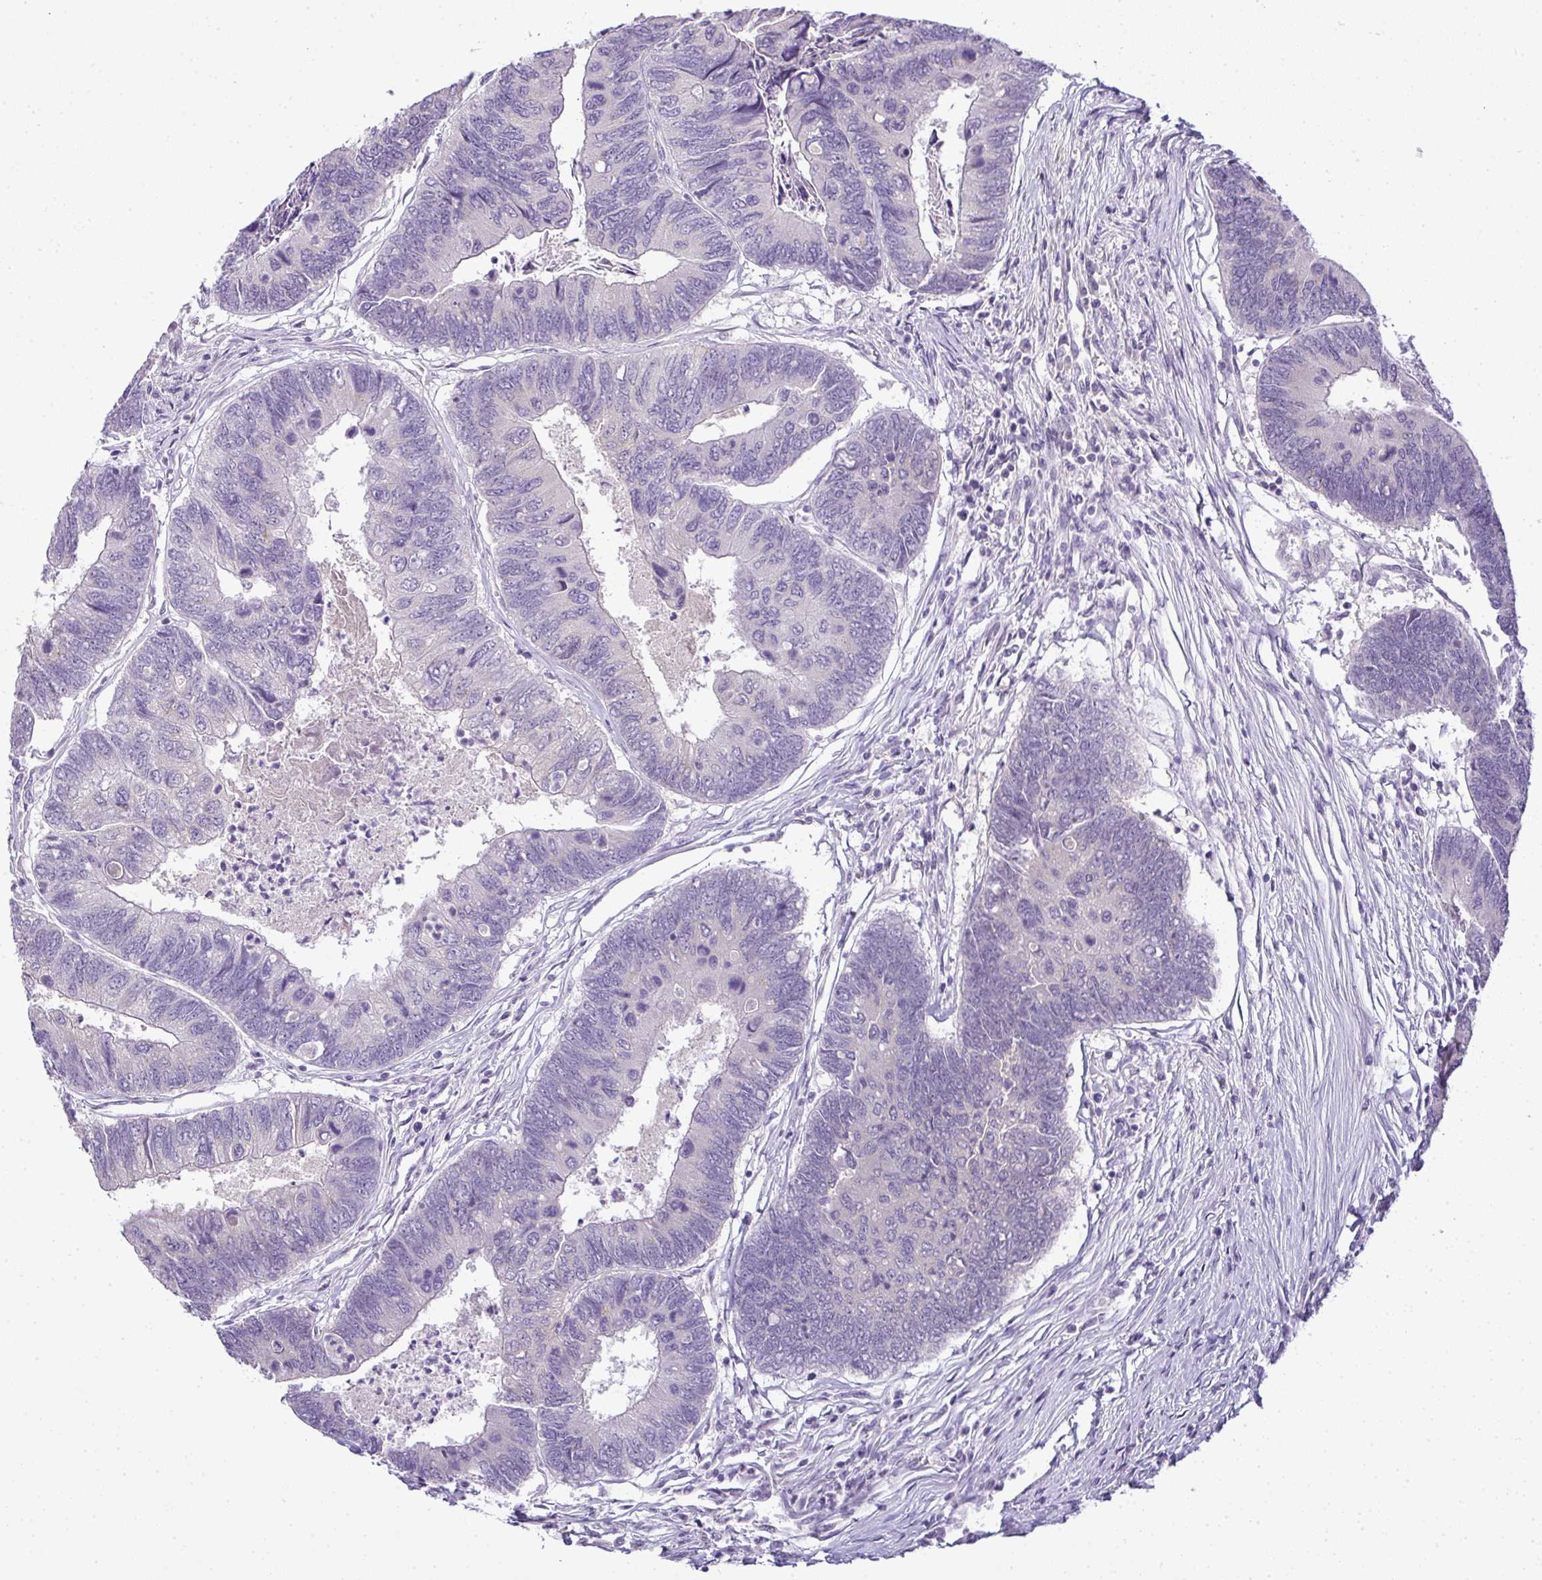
{"staining": {"intensity": "negative", "quantity": "none", "location": "none"}, "tissue": "colorectal cancer", "cell_type": "Tumor cells", "image_type": "cancer", "snomed": [{"axis": "morphology", "description": "Adenocarcinoma, NOS"}, {"axis": "topography", "description": "Colon"}], "caption": "This photomicrograph is of colorectal cancer stained with immunohistochemistry (IHC) to label a protein in brown with the nuclei are counter-stained blue. There is no positivity in tumor cells.", "gene": "CMPK1", "patient": {"sex": "female", "age": 67}}